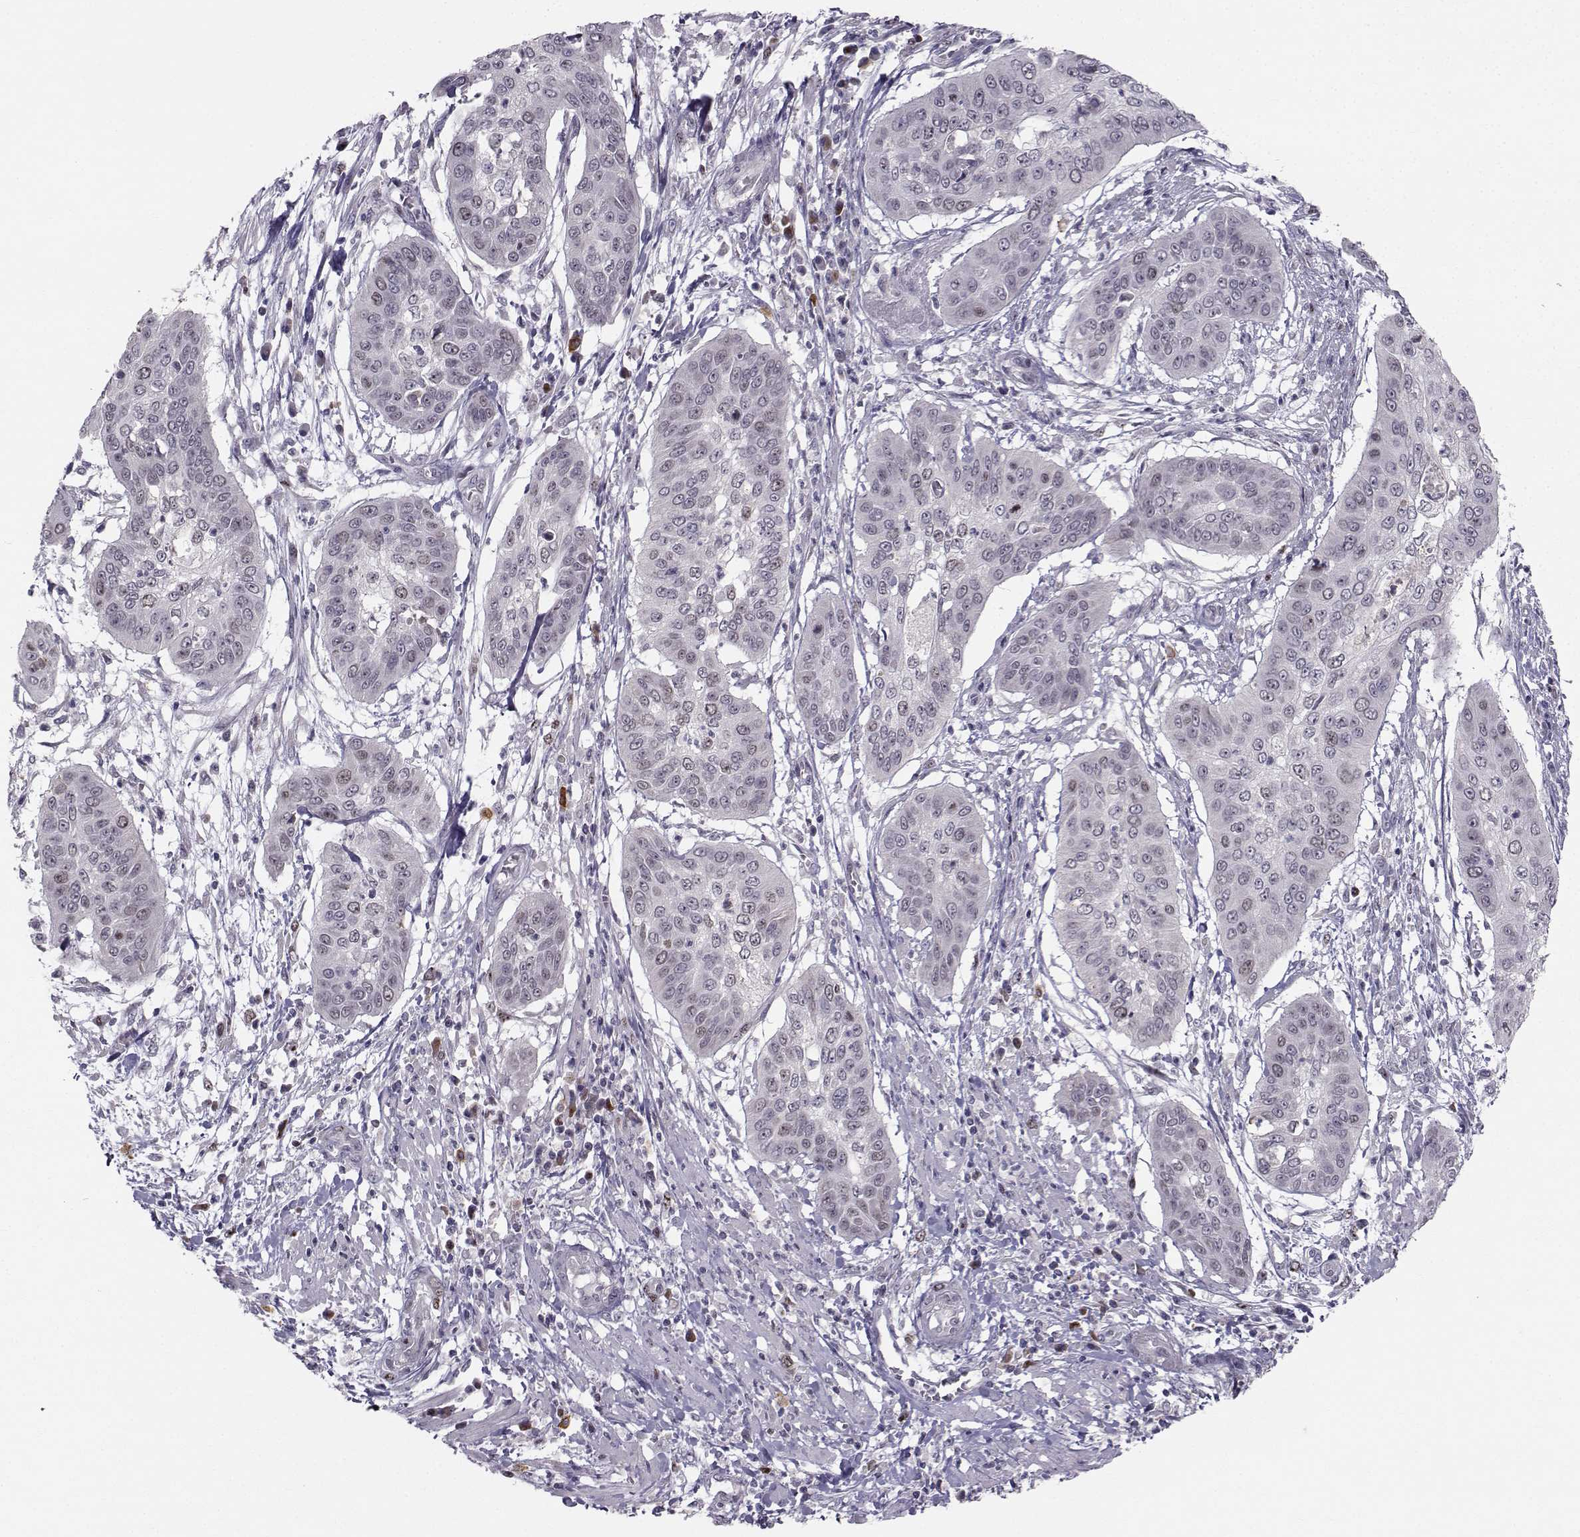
{"staining": {"intensity": "negative", "quantity": "none", "location": "none"}, "tissue": "cervical cancer", "cell_type": "Tumor cells", "image_type": "cancer", "snomed": [{"axis": "morphology", "description": "Squamous cell carcinoma, NOS"}, {"axis": "topography", "description": "Cervix"}], "caption": "Immunohistochemistry (IHC) of human cervical cancer (squamous cell carcinoma) demonstrates no positivity in tumor cells.", "gene": "LRP8", "patient": {"sex": "female", "age": 39}}